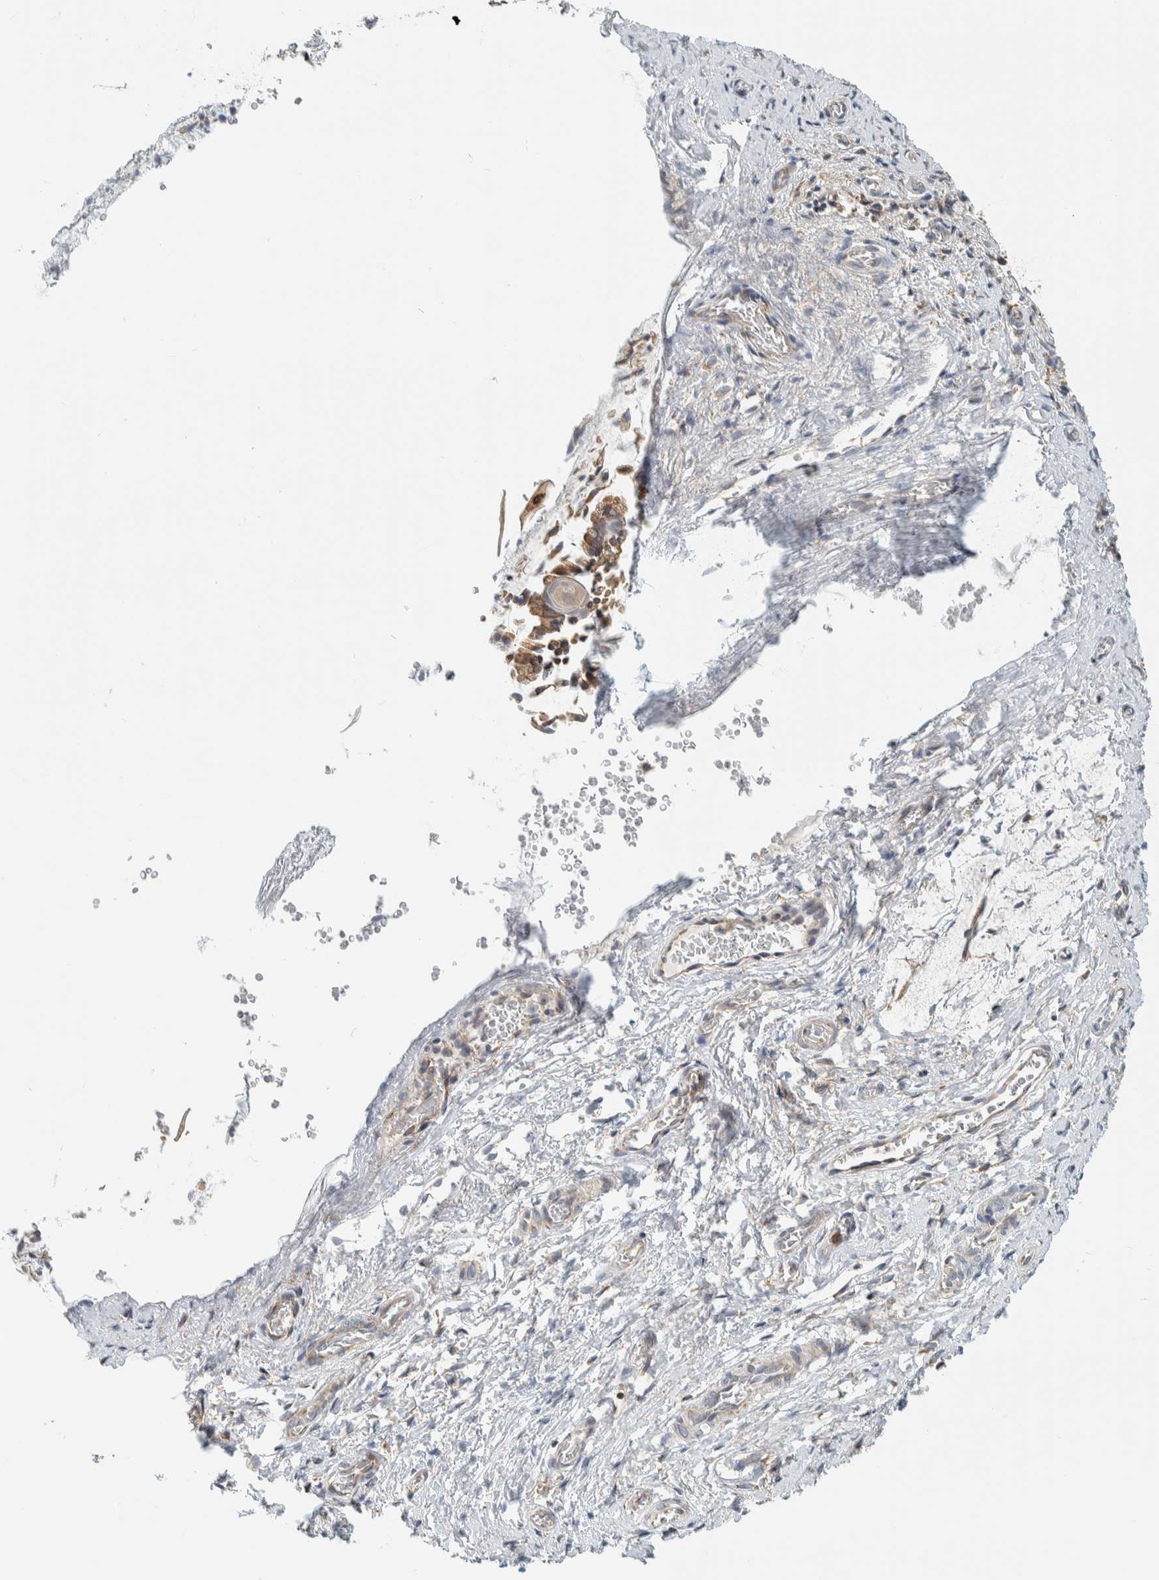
{"staining": {"intensity": "moderate", "quantity": "<25%", "location": "cytoplasmic/membranous"}, "tissue": "cervix", "cell_type": "Glandular cells", "image_type": "normal", "snomed": [{"axis": "morphology", "description": "Normal tissue, NOS"}, {"axis": "topography", "description": "Cervix"}], "caption": "Immunohistochemistry of unremarkable cervix exhibits low levels of moderate cytoplasmic/membranous staining in approximately <25% of glandular cells. (IHC, brightfield microscopy, high magnification).", "gene": "CCDC57", "patient": {"sex": "female", "age": 55}}